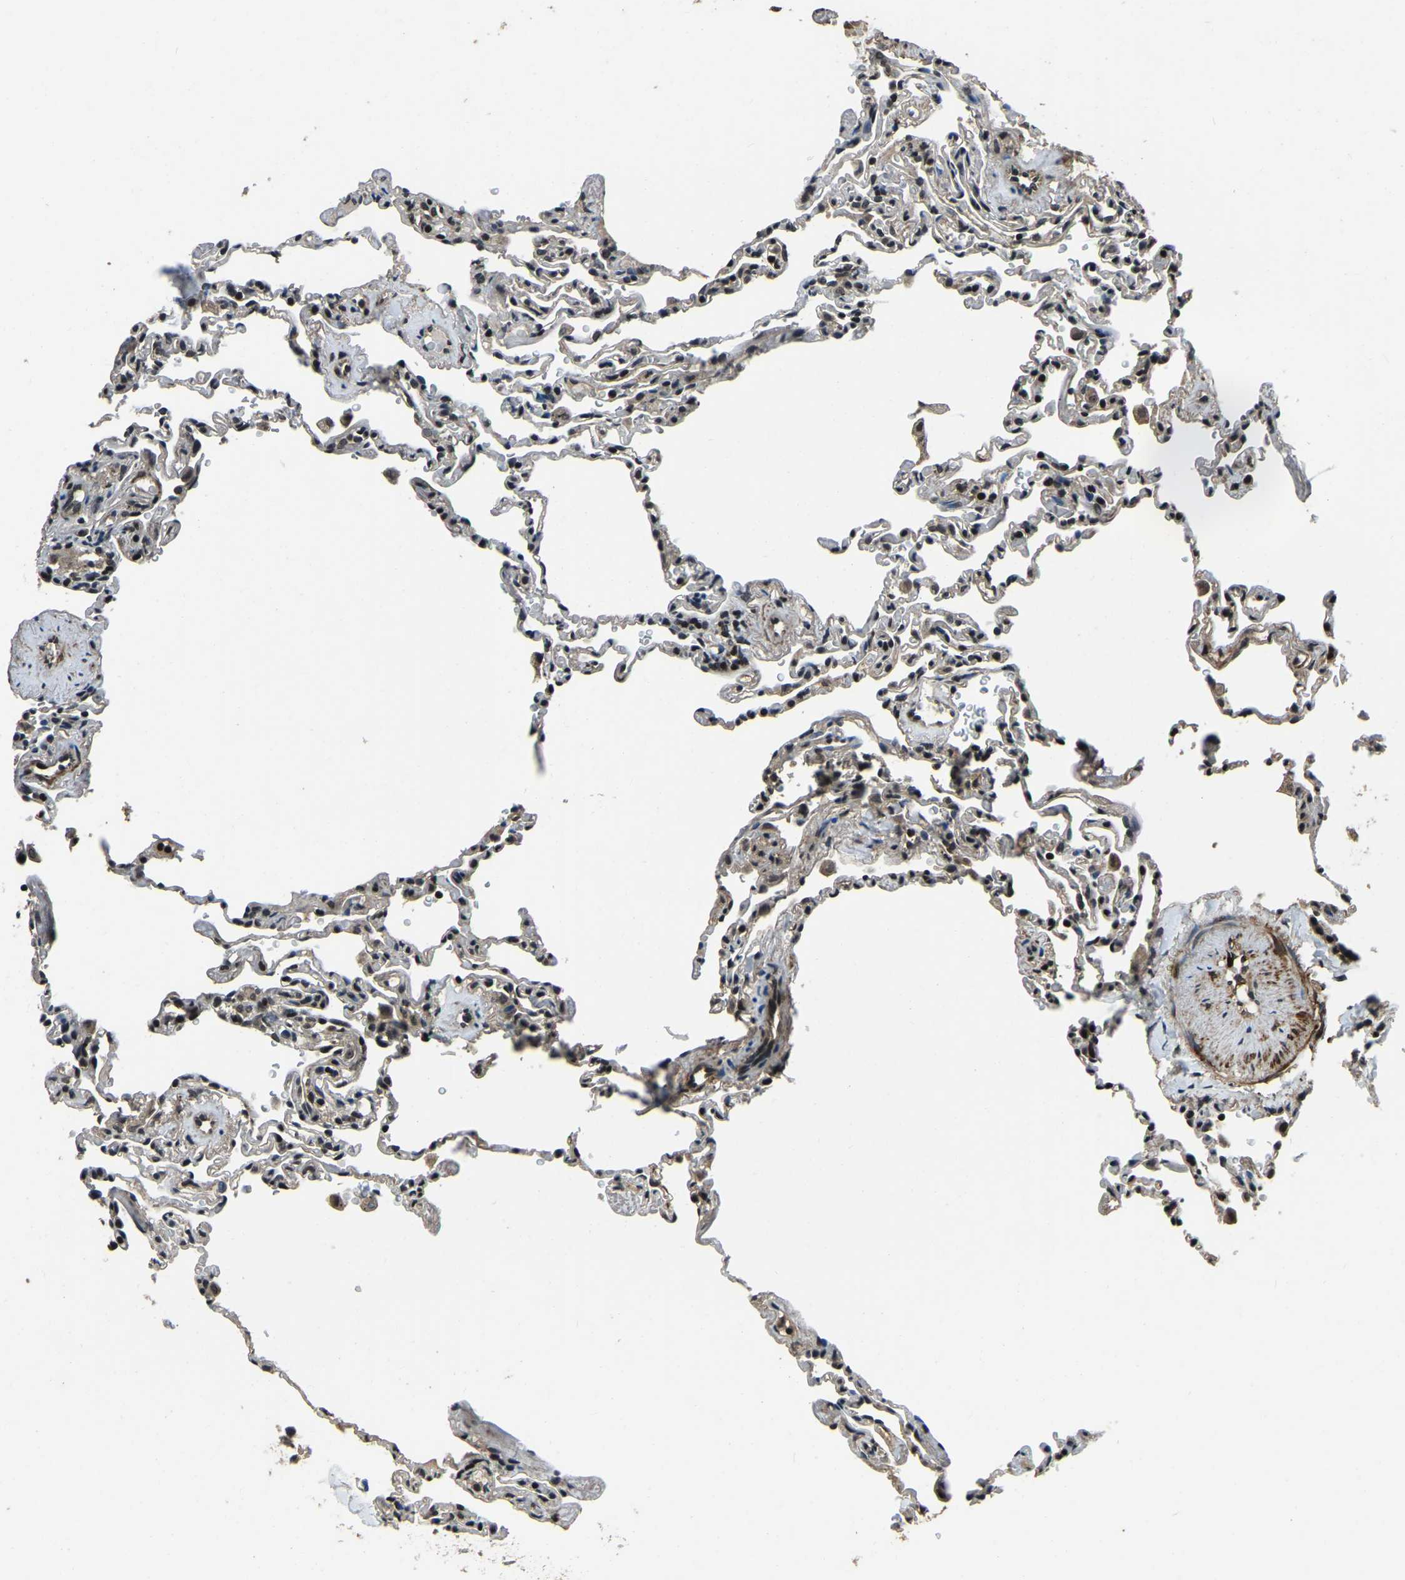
{"staining": {"intensity": "moderate", "quantity": "<25%", "location": "nuclear"}, "tissue": "lung", "cell_type": "Alveolar cells", "image_type": "normal", "snomed": [{"axis": "morphology", "description": "Normal tissue, NOS"}, {"axis": "topography", "description": "Lung"}], "caption": "Immunohistochemical staining of unremarkable human lung exhibits moderate nuclear protein expression in about <25% of alveolar cells. (brown staining indicates protein expression, while blue staining denotes nuclei).", "gene": "ANKIB1", "patient": {"sex": "male", "age": 59}}